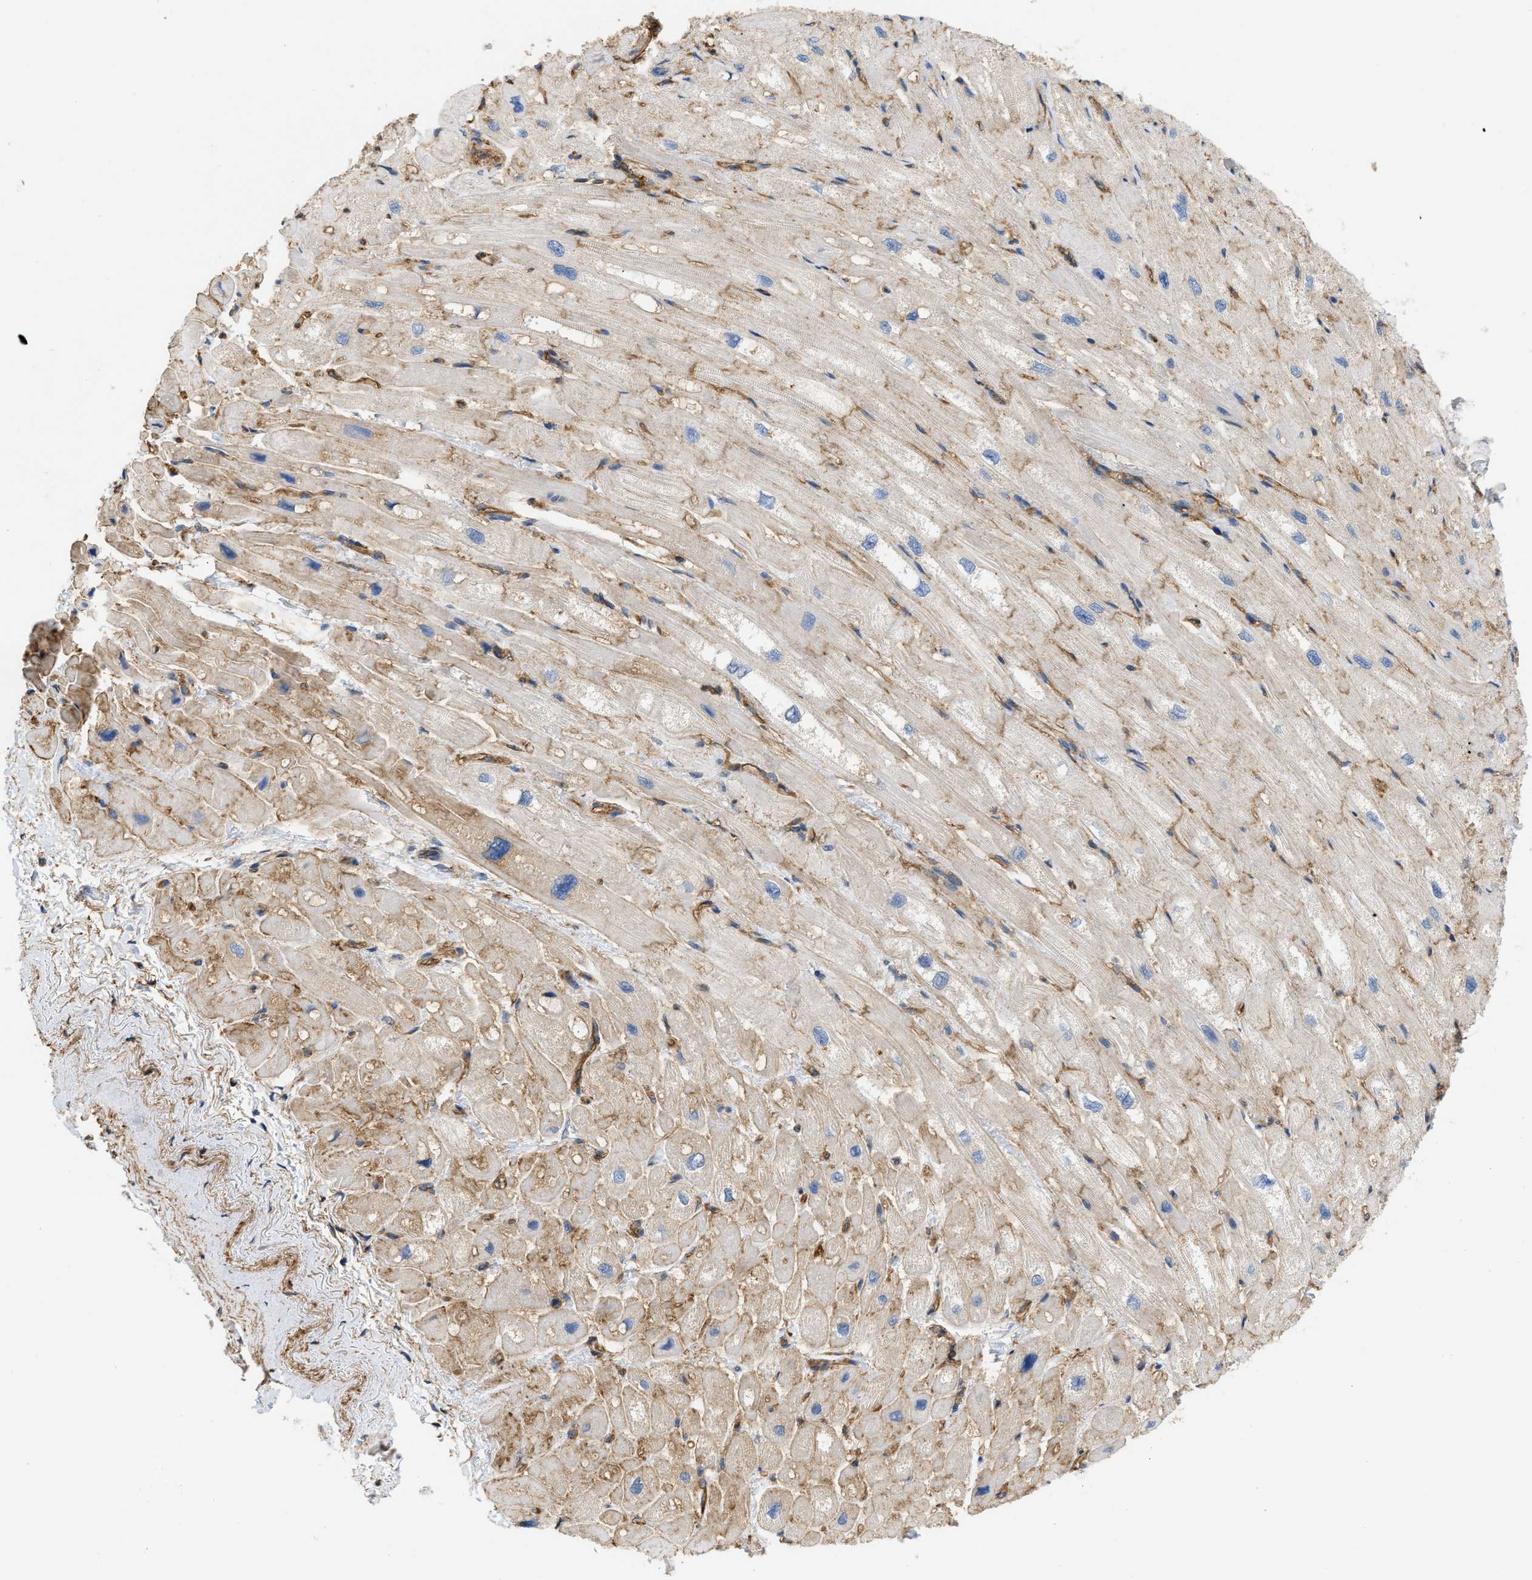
{"staining": {"intensity": "weak", "quantity": "25%-75%", "location": "cytoplasmic/membranous"}, "tissue": "heart muscle", "cell_type": "Cardiomyocytes", "image_type": "normal", "snomed": [{"axis": "morphology", "description": "Normal tissue, NOS"}, {"axis": "topography", "description": "Heart"}], "caption": "Protein staining of benign heart muscle displays weak cytoplasmic/membranous expression in about 25%-75% of cardiomyocytes. The staining was performed using DAB (3,3'-diaminobenzidine), with brown indicating positive protein expression. Nuclei are stained blue with hematoxylin.", "gene": "GNB4", "patient": {"sex": "male", "age": 49}}